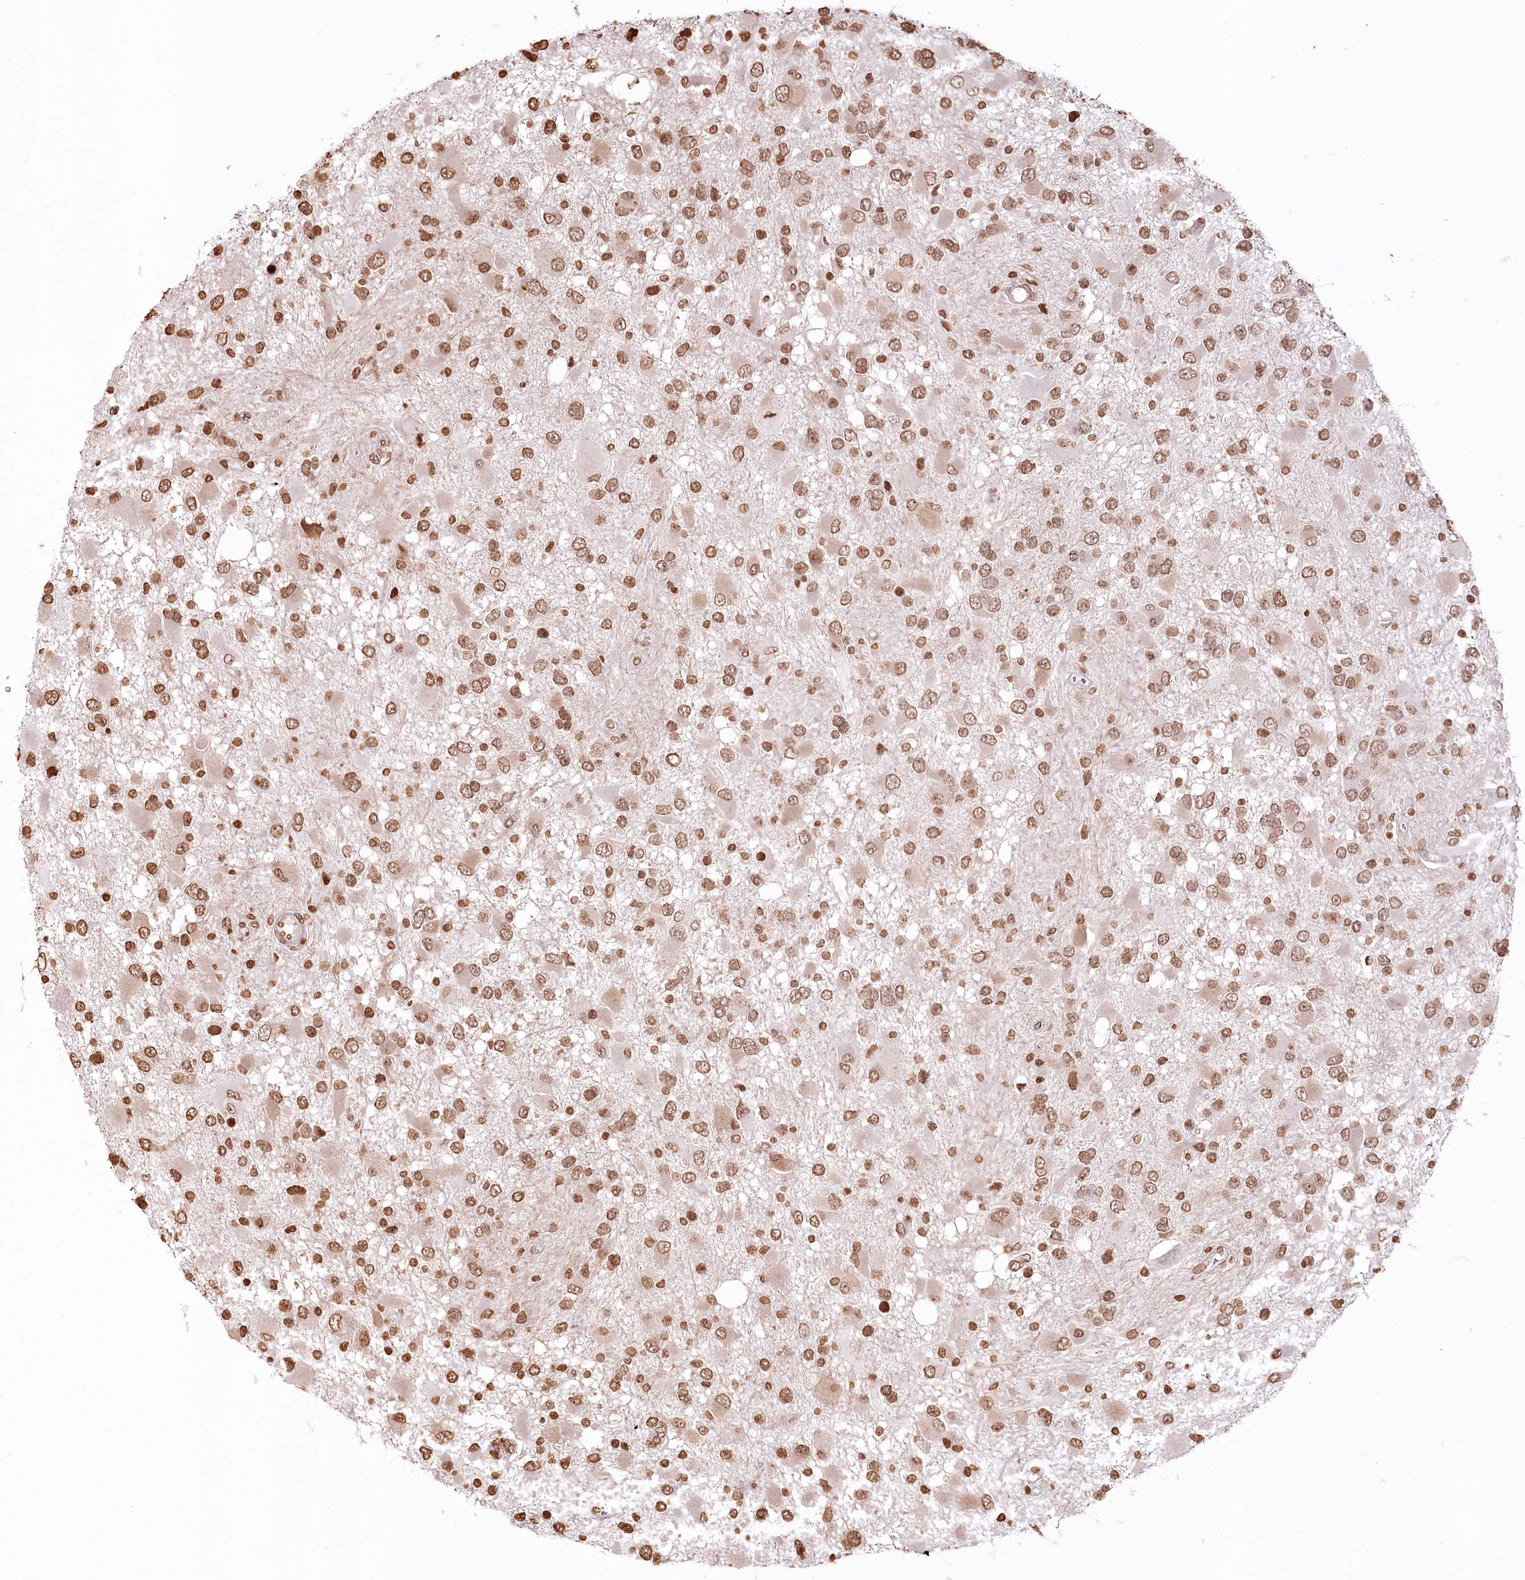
{"staining": {"intensity": "moderate", "quantity": ">75%", "location": "nuclear"}, "tissue": "glioma", "cell_type": "Tumor cells", "image_type": "cancer", "snomed": [{"axis": "morphology", "description": "Glioma, malignant, High grade"}, {"axis": "topography", "description": "Brain"}], "caption": "Immunohistochemical staining of glioma shows moderate nuclear protein positivity in about >75% of tumor cells.", "gene": "FAM13A", "patient": {"sex": "male", "age": 53}}